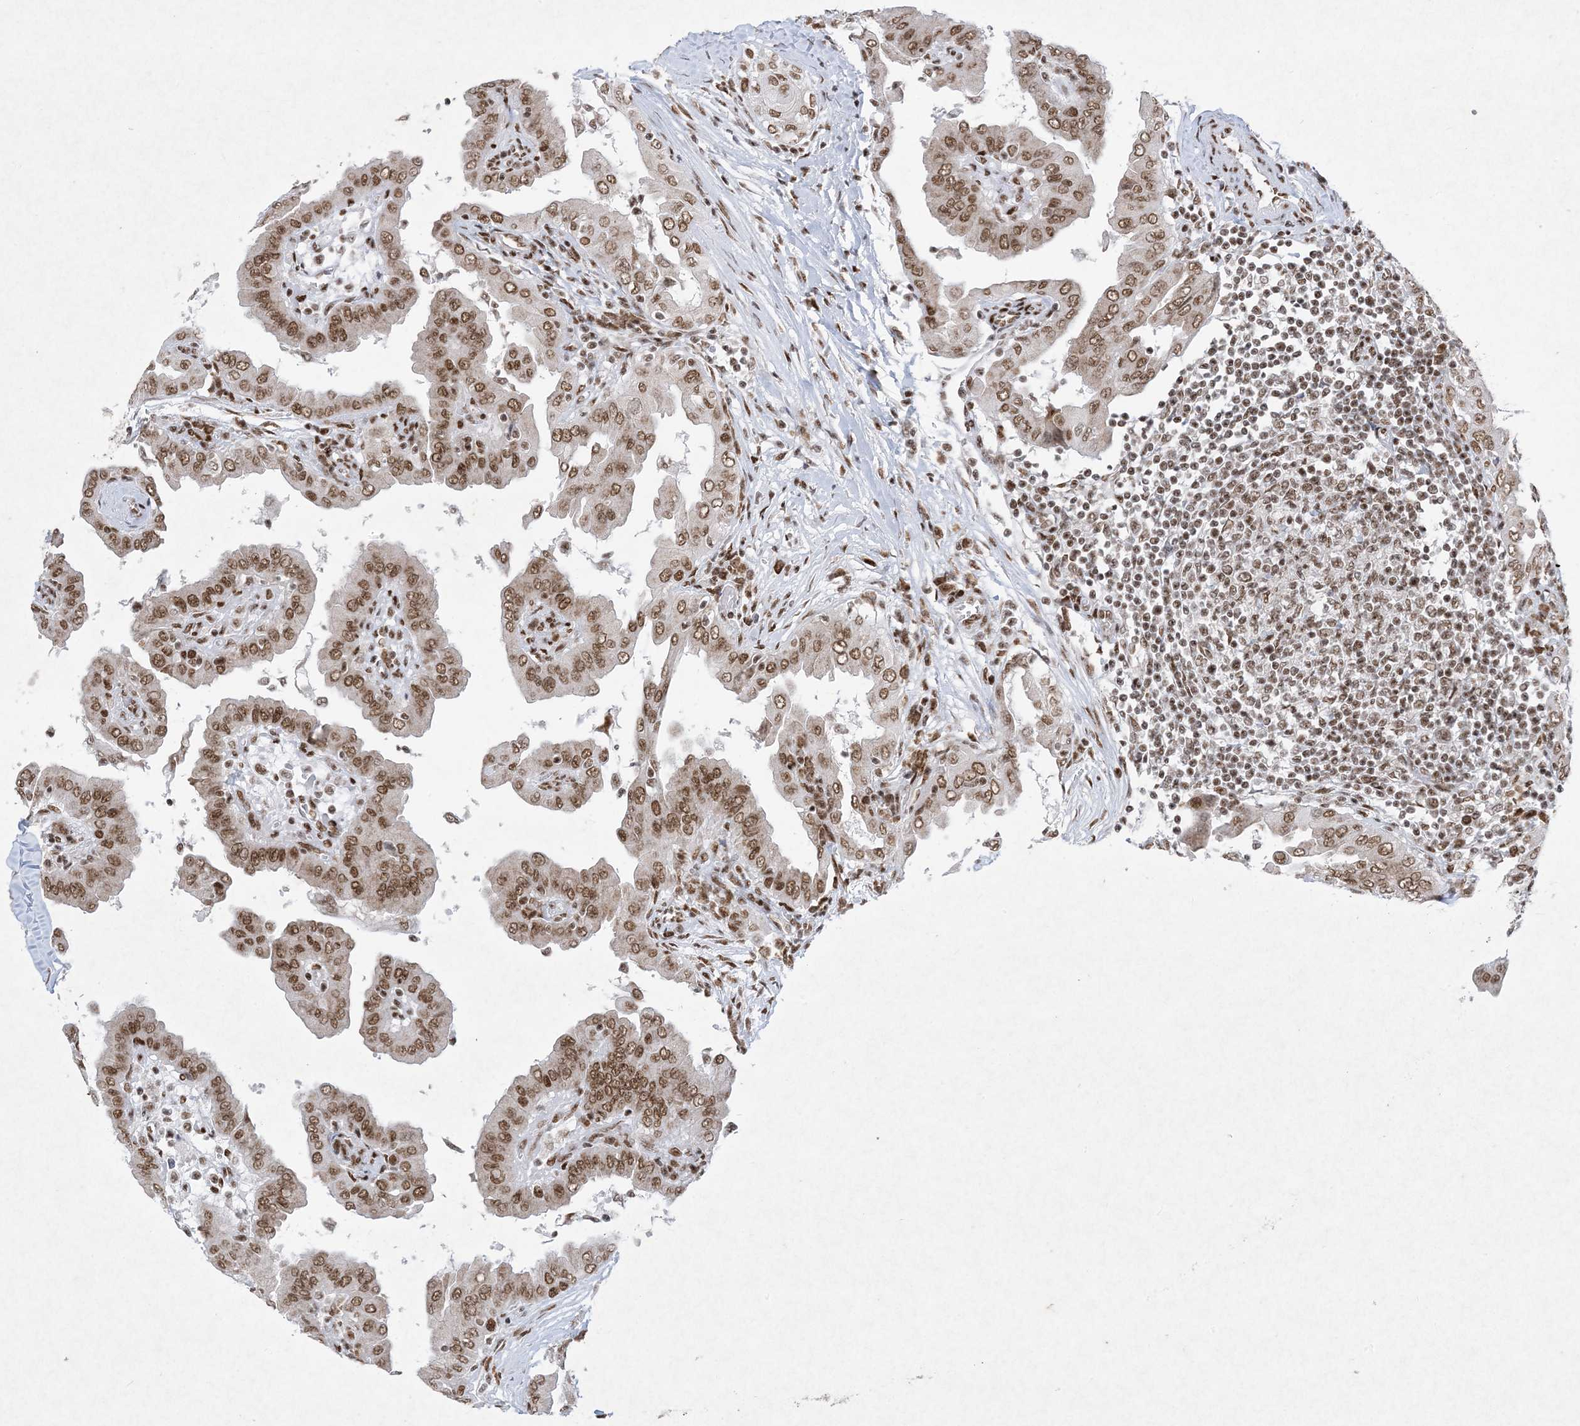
{"staining": {"intensity": "moderate", "quantity": ">75%", "location": "nuclear"}, "tissue": "thyroid cancer", "cell_type": "Tumor cells", "image_type": "cancer", "snomed": [{"axis": "morphology", "description": "Papillary adenocarcinoma, NOS"}, {"axis": "topography", "description": "Thyroid gland"}], "caption": "Immunohistochemical staining of thyroid papillary adenocarcinoma displays medium levels of moderate nuclear expression in approximately >75% of tumor cells.", "gene": "PKNOX2", "patient": {"sex": "male", "age": 33}}